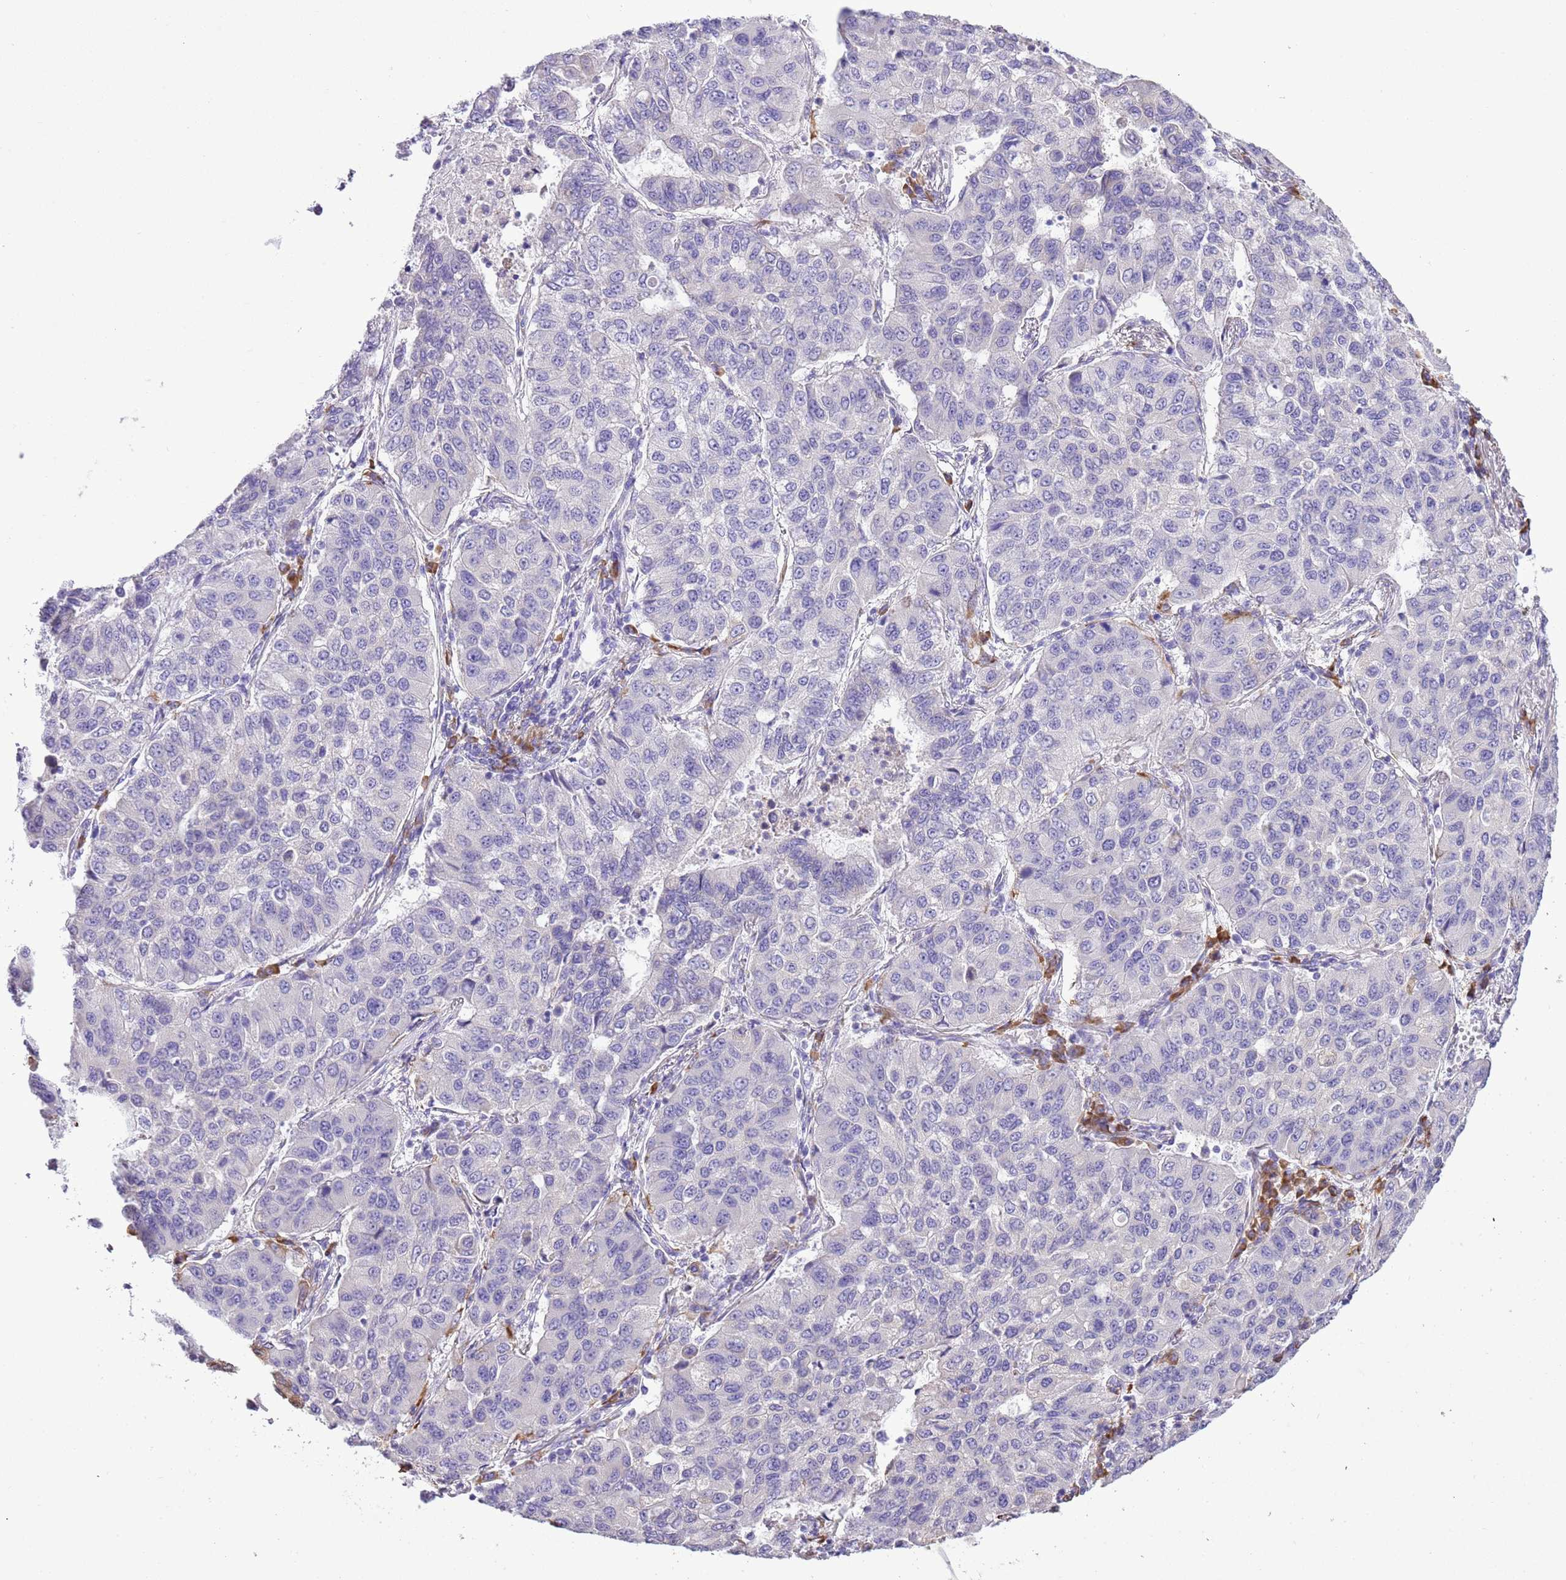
{"staining": {"intensity": "negative", "quantity": "none", "location": "none"}, "tissue": "lung cancer", "cell_type": "Tumor cells", "image_type": "cancer", "snomed": [{"axis": "morphology", "description": "Squamous cell carcinoma, NOS"}, {"axis": "topography", "description": "Lung"}], "caption": "High magnification brightfield microscopy of lung cancer (squamous cell carcinoma) stained with DAB (3,3'-diaminobenzidine) (brown) and counterstained with hematoxylin (blue): tumor cells show no significant staining.", "gene": "AAR2", "patient": {"sex": "male", "age": 74}}